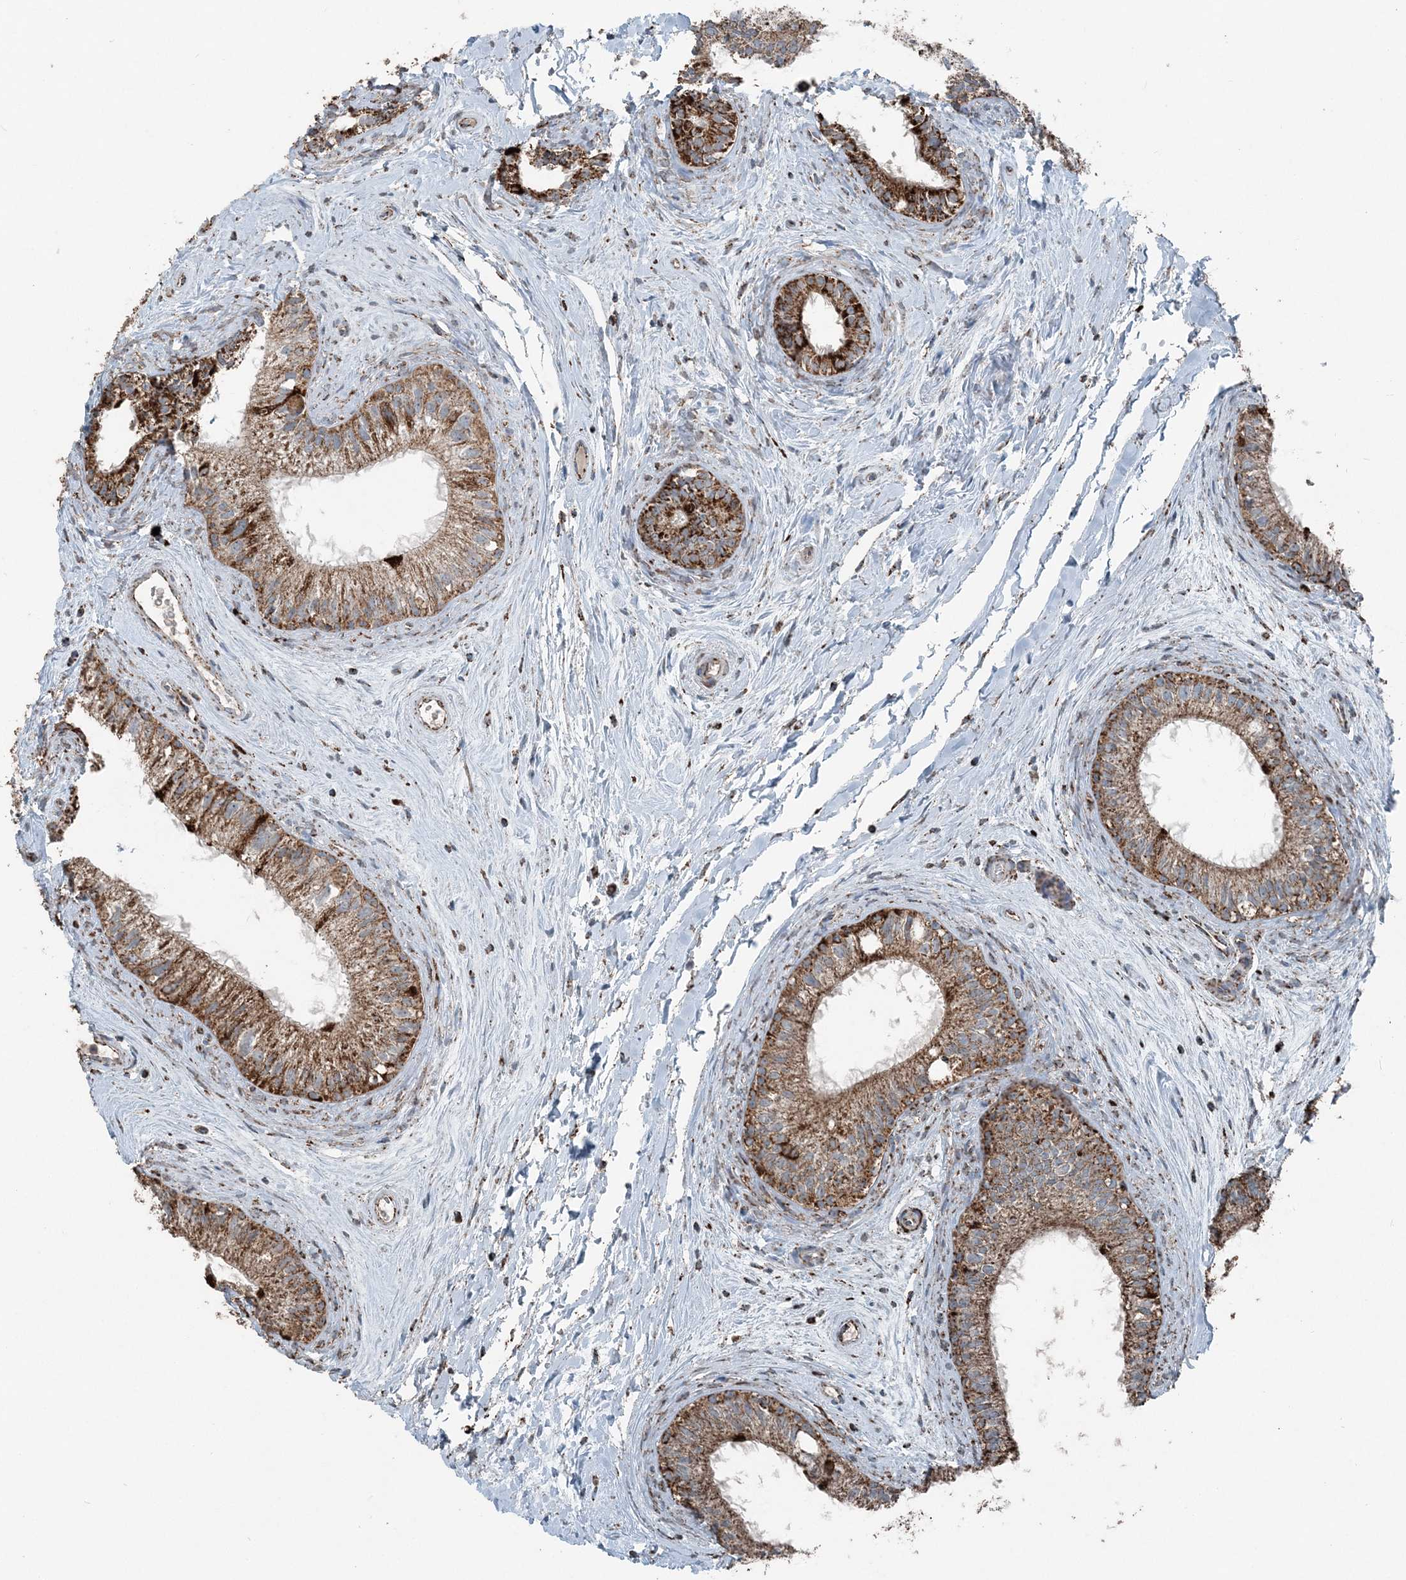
{"staining": {"intensity": "strong", "quantity": ">75%", "location": "cytoplasmic/membranous"}, "tissue": "epididymis", "cell_type": "Glandular cells", "image_type": "normal", "snomed": [{"axis": "morphology", "description": "Normal tissue, NOS"}, {"axis": "topography", "description": "Epididymis"}], "caption": "Protein analysis of benign epididymis shows strong cytoplasmic/membranous positivity in about >75% of glandular cells. The staining was performed using DAB to visualize the protein expression in brown, while the nuclei were stained in blue with hematoxylin (Magnification: 20x).", "gene": "SUCLG1", "patient": {"sex": "male", "age": 71}}